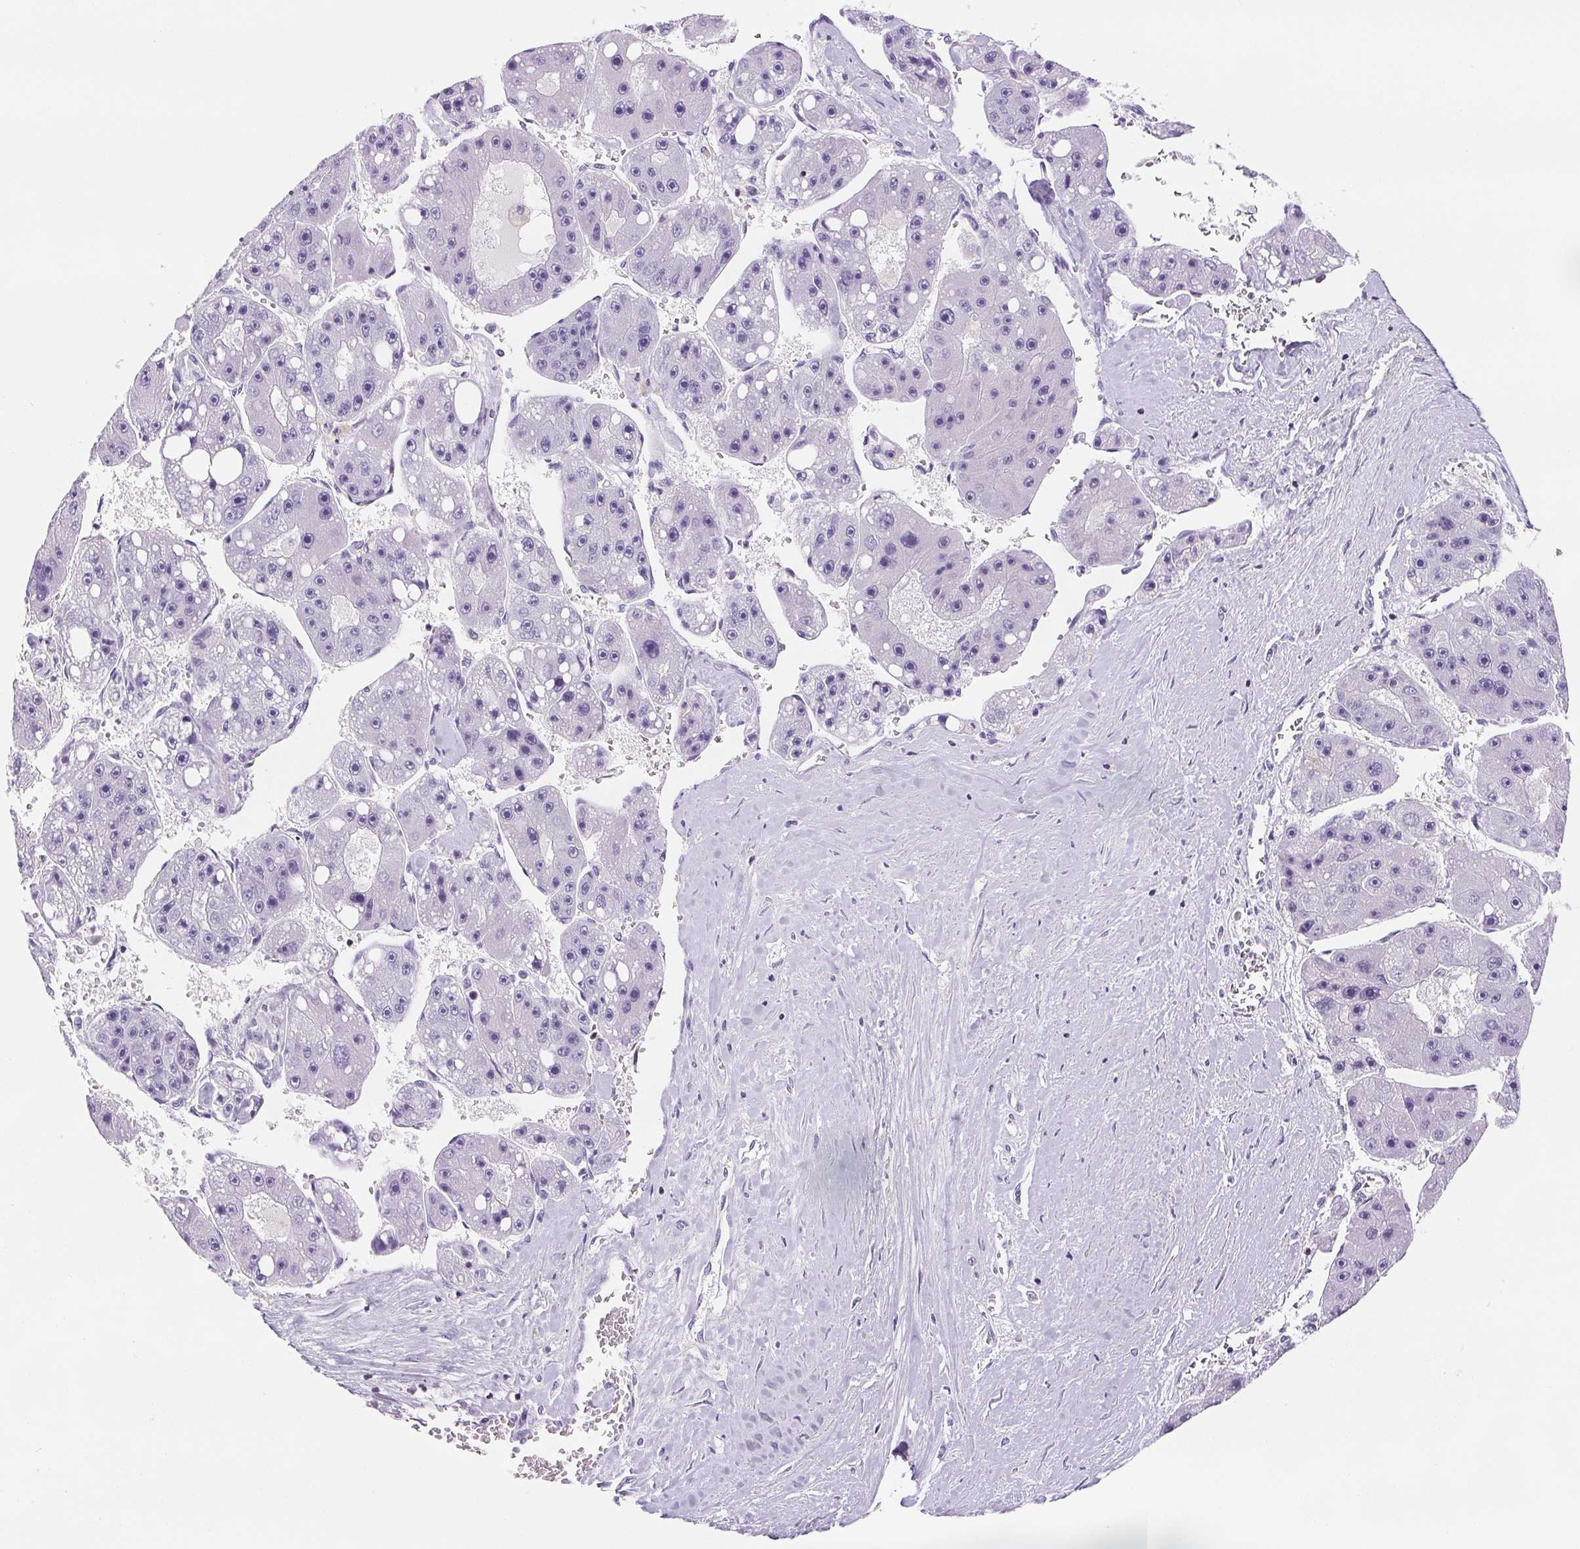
{"staining": {"intensity": "negative", "quantity": "none", "location": "none"}, "tissue": "liver cancer", "cell_type": "Tumor cells", "image_type": "cancer", "snomed": [{"axis": "morphology", "description": "Carcinoma, Hepatocellular, NOS"}, {"axis": "topography", "description": "Liver"}], "caption": "High magnification brightfield microscopy of liver hepatocellular carcinoma stained with DAB (3,3'-diaminobenzidine) (brown) and counterstained with hematoxylin (blue): tumor cells show no significant staining. (DAB (3,3'-diaminobenzidine) immunohistochemistry, high magnification).", "gene": "BEND2", "patient": {"sex": "female", "age": 61}}